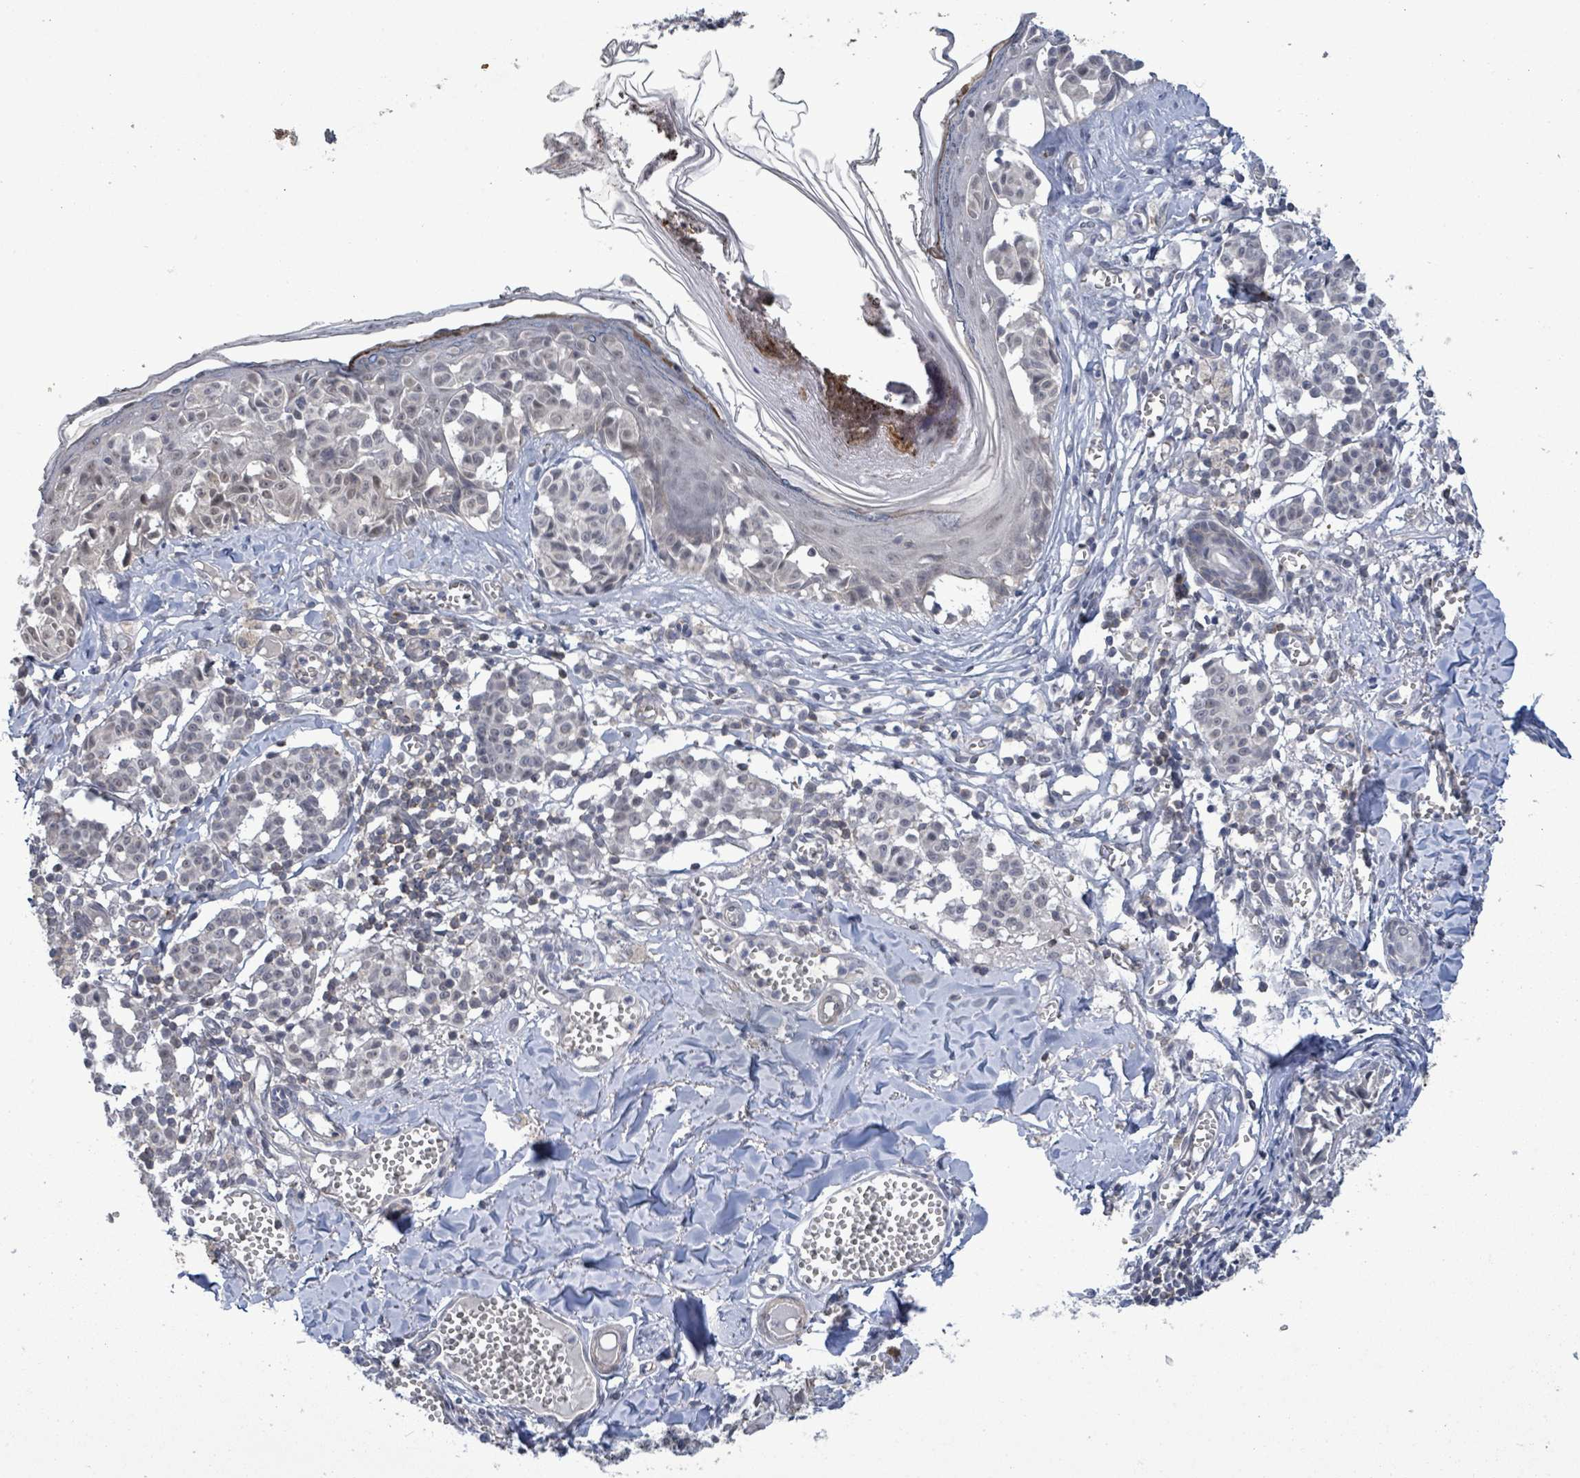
{"staining": {"intensity": "negative", "quantity": "none", "location": "none"}, "tissue": "melanoma", "cell_type": "Tumor cells", "image_type": "cancer", "snomed": [{"axis": "morphology", "description": "Malignant melanoma, NOS"}, {"axis": "topography", "description": "Skin"}], "caption": "There is no significant positivity in tumor cells of malignant melanoma.", "gene": "AMMECR1", "patient": {"sex": "female", "age": 43}}